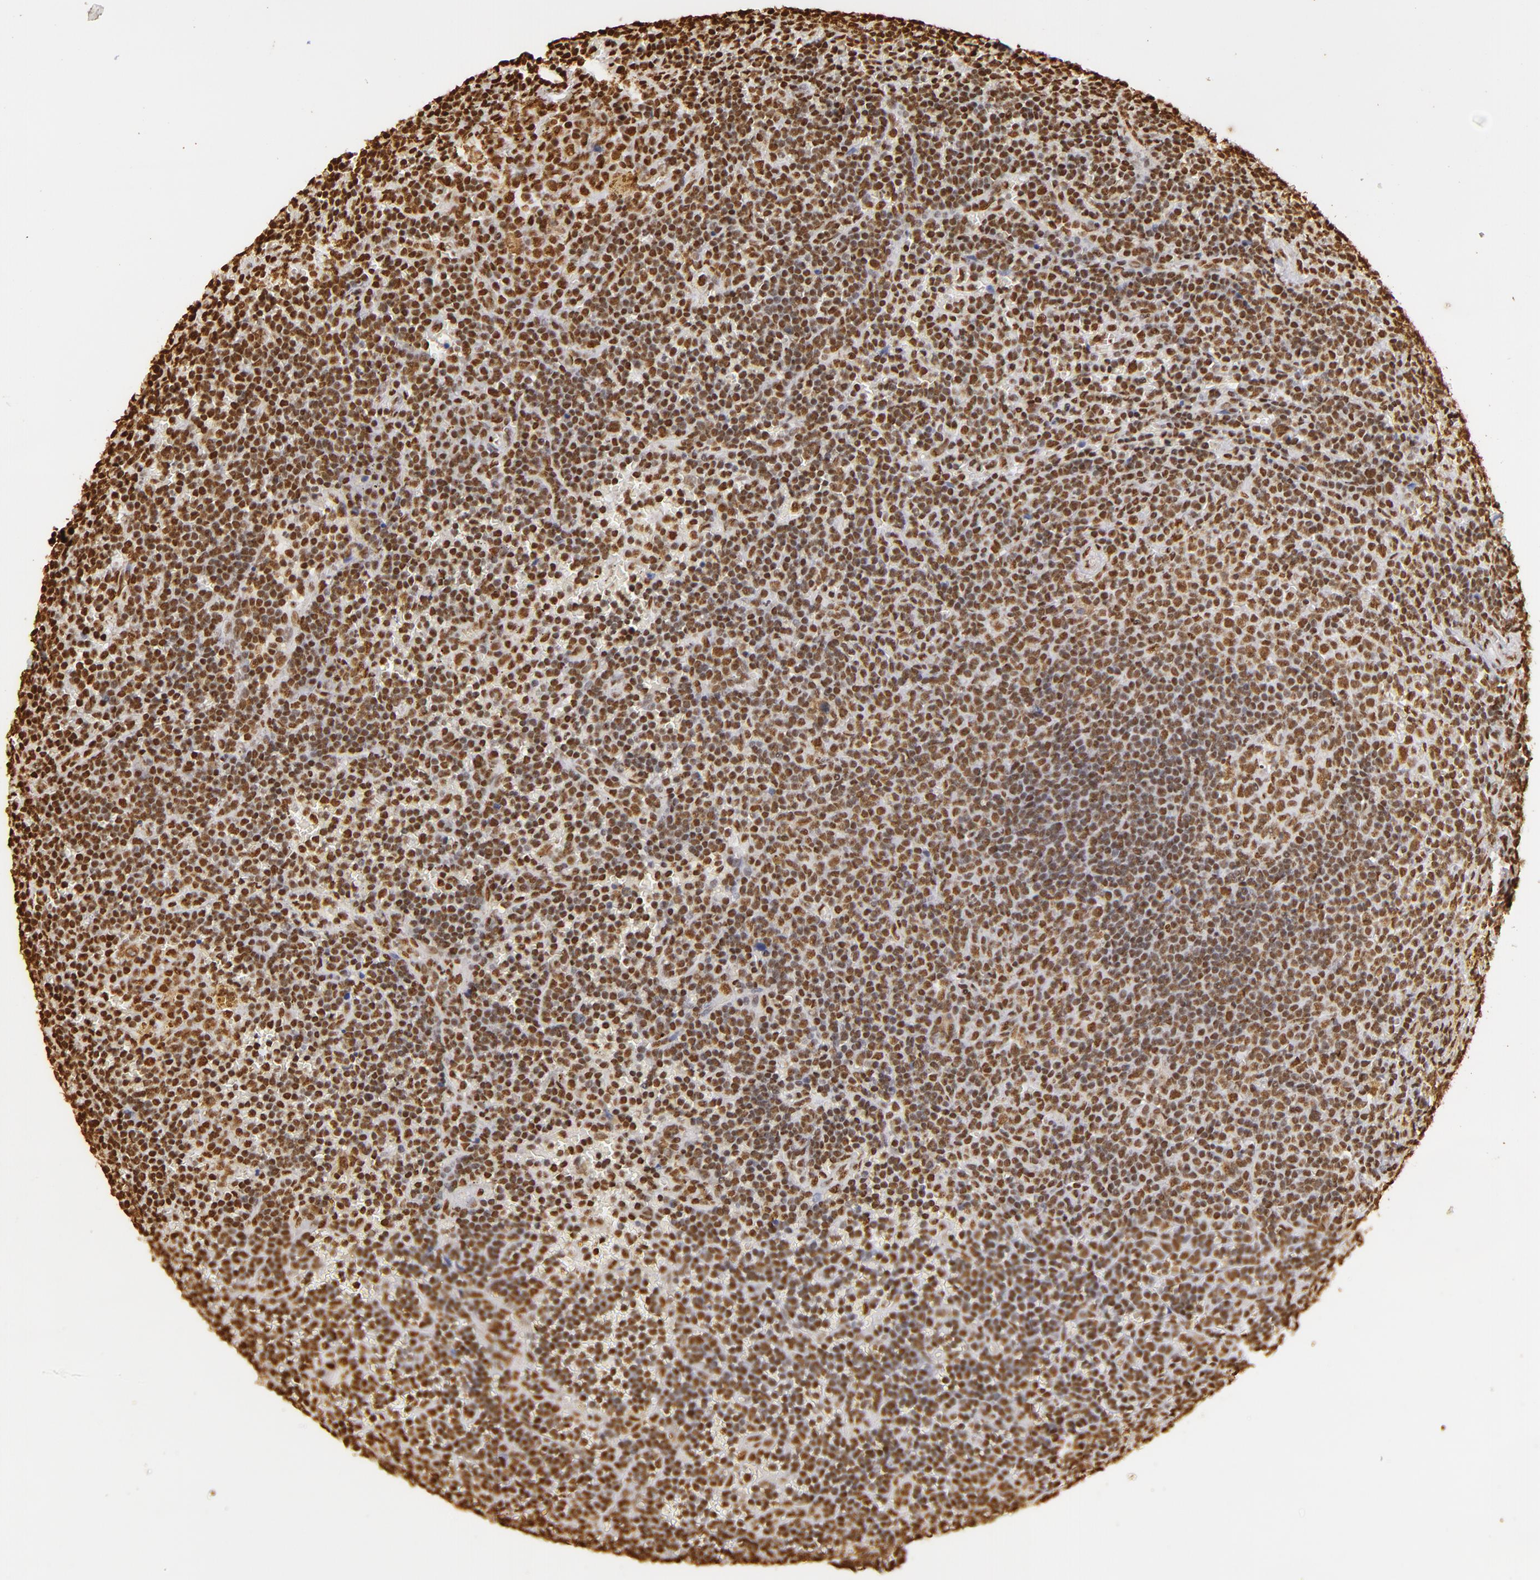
{"staining": {"intensity": "strong", "quantity": ">75%", "location": "nuclear"}, "tissue": "lymphoma", "cell_type": "Tumor cells", "image_type": "cancer", "snomed": [{"axis": "morphology", "description": "Malignant lymphoma, non-Hodgkin's type, Low grade"}, {"axis": "topography", "description": "Spleen"}], "caption": "Immunohistochemistry (IHC) (DAB) staining of lymphoma reveals strong nuclear protein expression in approximately >75% of tumor cells.", "gene": "ILF3", "patient": {"sex": "male", "age": 80}}